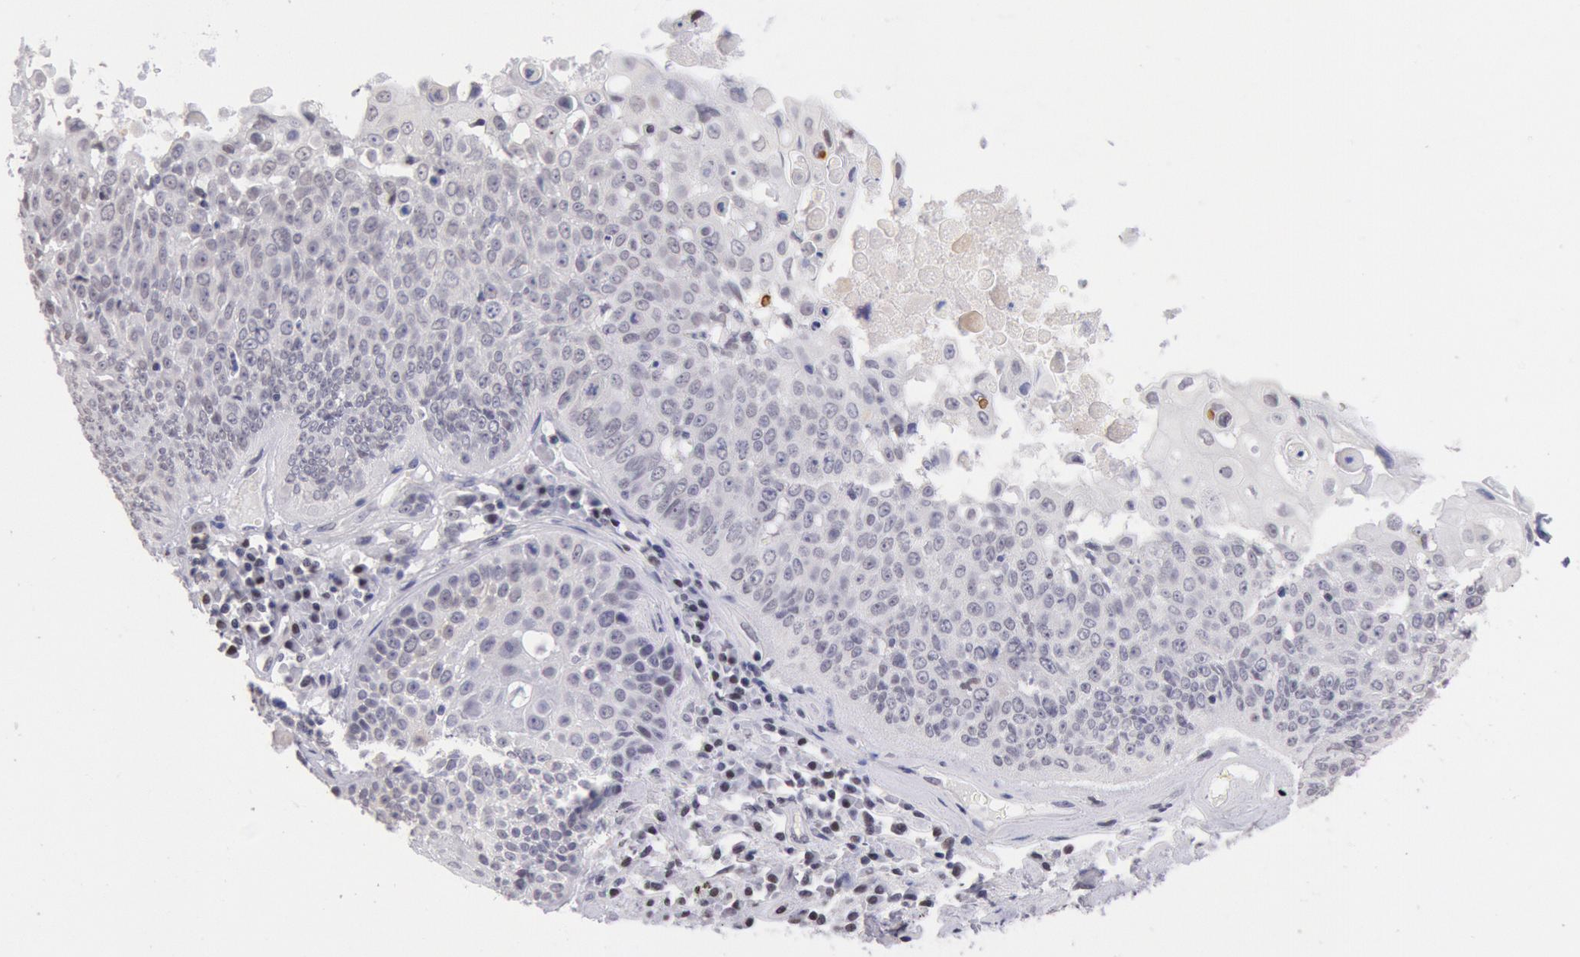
{"staining": {"intensity": "negative", "quantity": "none", "location": "none"}, "tissue": "lung cancer", "cell_type": "Tumor cells", "image_type": "cancer", "snomed": [{"axis": "morphology", "description": "Adenocarcinoma, NOS"}, {"axis": "topography", "description": "Lung"}], "caption": "Immunohistochemical staining of lung cancer demonstrates no significant positivity in tumor cells. (Immunohistochemistry (ihc), brightfield microscopy, high magnification).", "gene": "MYH7", "patient": {"sex": "male", "age": 60}}